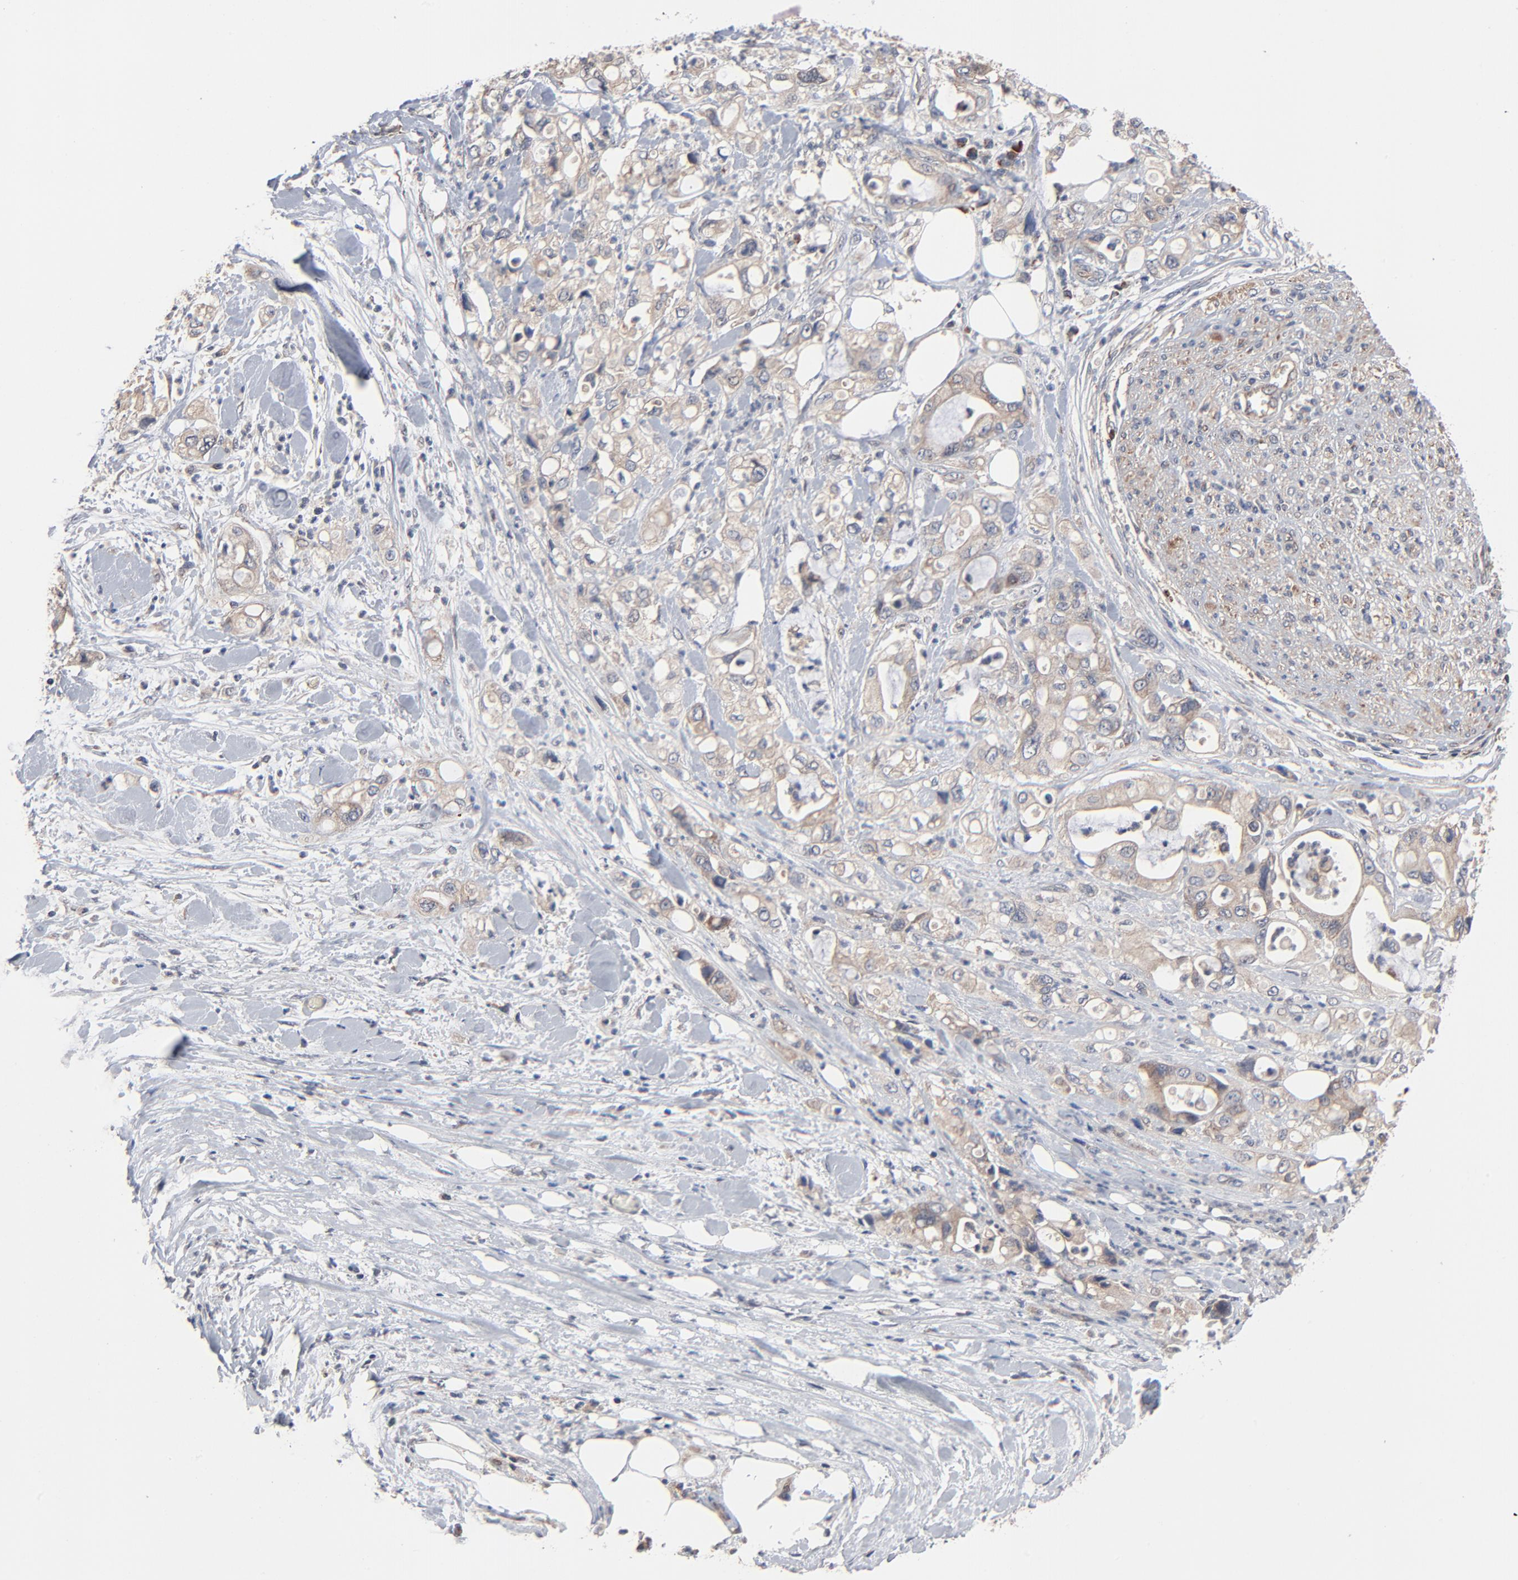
{"staining": {"intensity": "weak", "quantity": ">75%", "location": "cytoplasmic/membranous"}, "tissue": "pancreatic cancer", "cell_type": "Tumor cells", "image_type": "cancer", "snomed": [{"axis": "morphology", "description": "Adenocarcinoma, NOS"}, {"axis": "topography", "description": "Pancreas"}], "caption": "Human pancreatic adenocarcinoma stained with a protein marker displays weak staining in tumor cells.", "gene": "ABLIM3", "patient": {"sex": "male", "age": 70}}